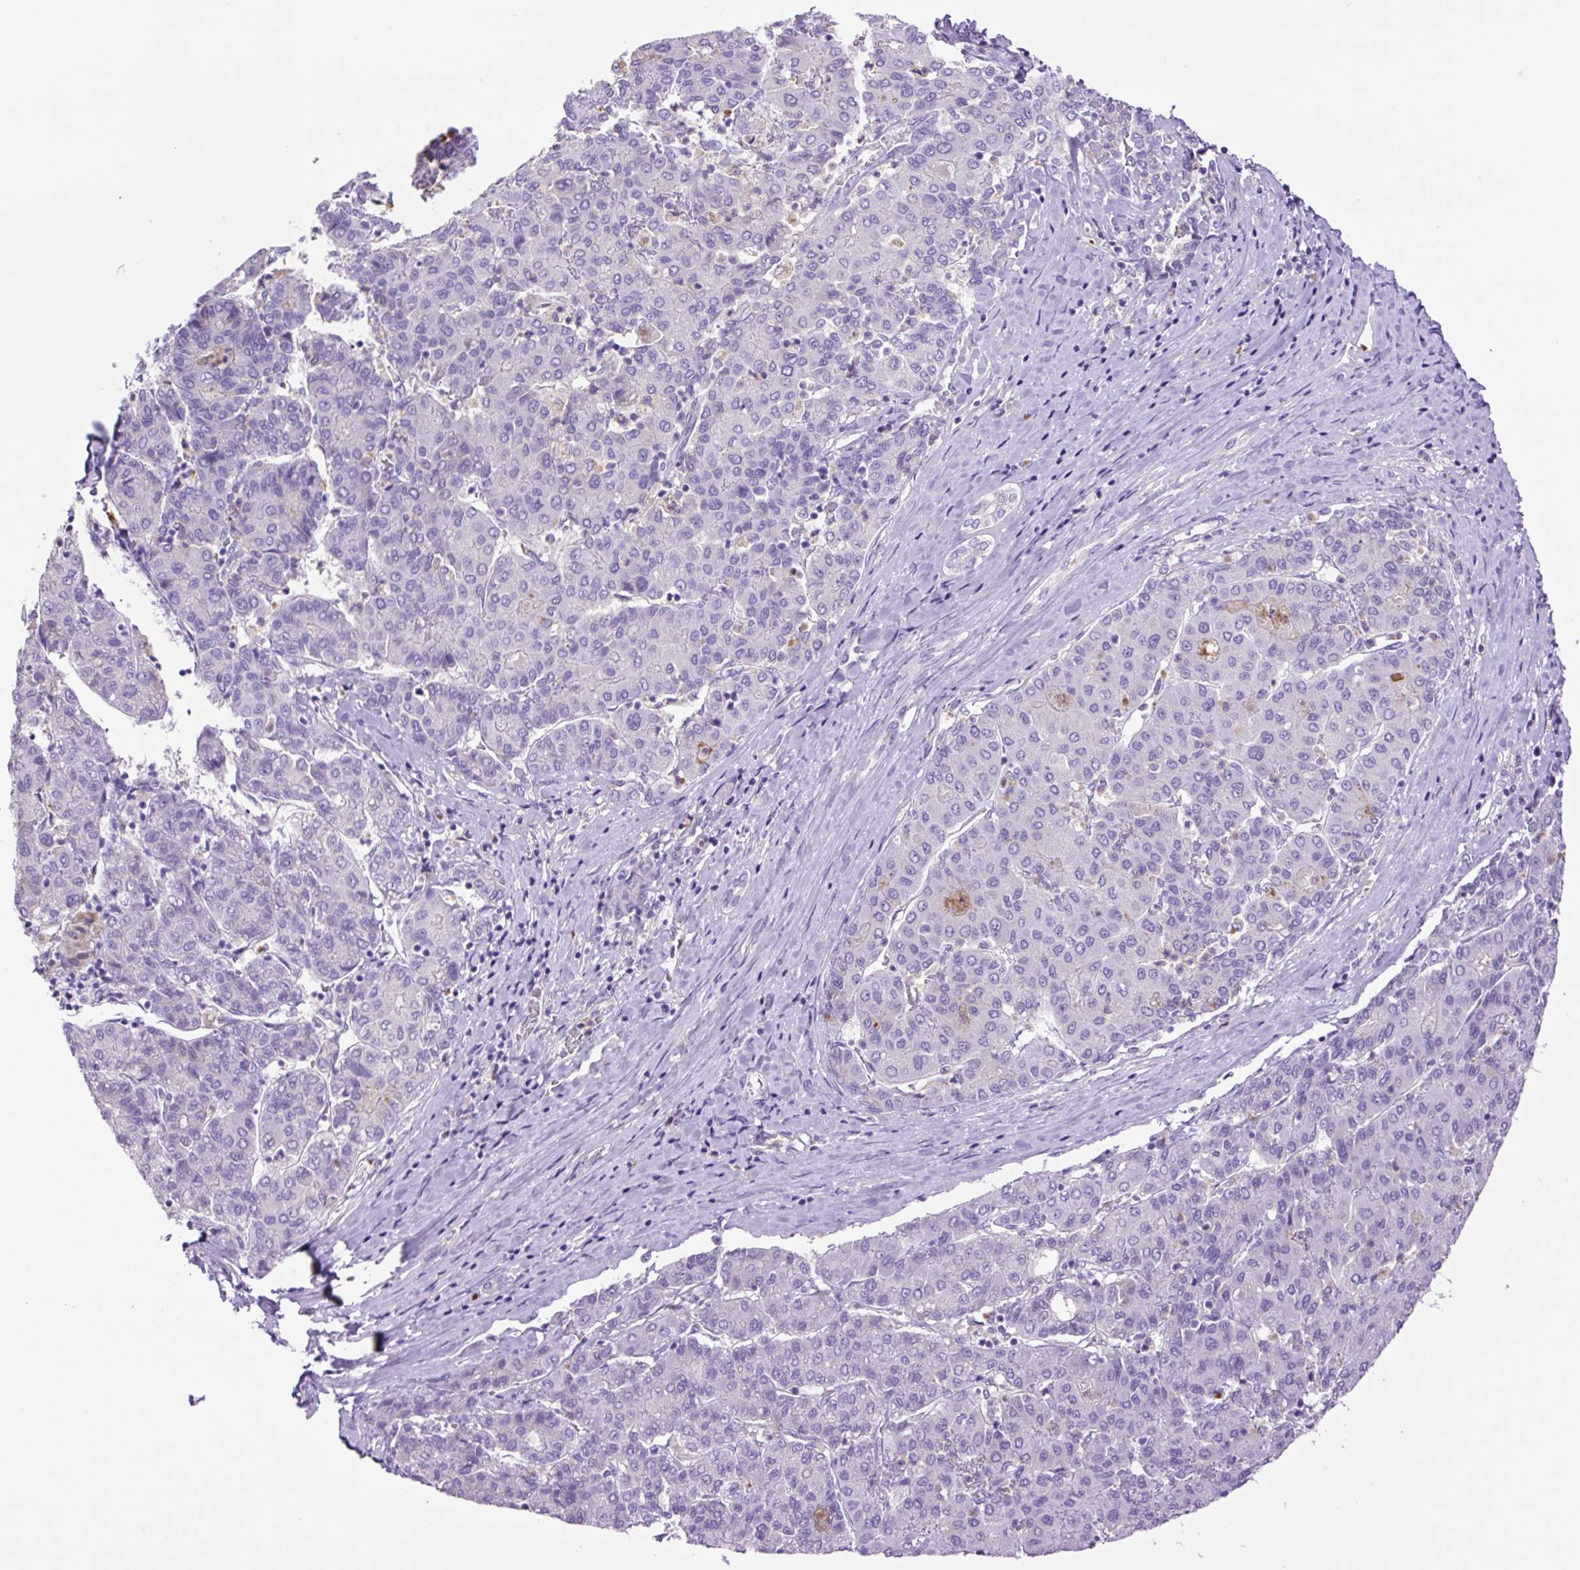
{"staining": {"intensity": "negative", "quantity": "none", "location": "none"}, "tissue": "liver cancer", "cell_type": "Tumor cells", "image_type": "cancer", "snomed": [{"axis": "morphology", "description": "Carcinoma, Hepatocellular, NOS"}, {"axis": "topography", "description": "Liver"}], "caption": "DAB (3,3'-diaminobenzidine) immunohistochemical staining of liver hepatocellular carcinoma exhibits no significant expression in tumor cells. The staining was performed using DAB (3,3'-diaminobenzidine) to visualize the protein expression in brown, while the nuclei were stained in blue with hematoxylin (Magnification: 20x).", "gene": "MFSD3", "patient": {"sex": "male", "age": 65}}